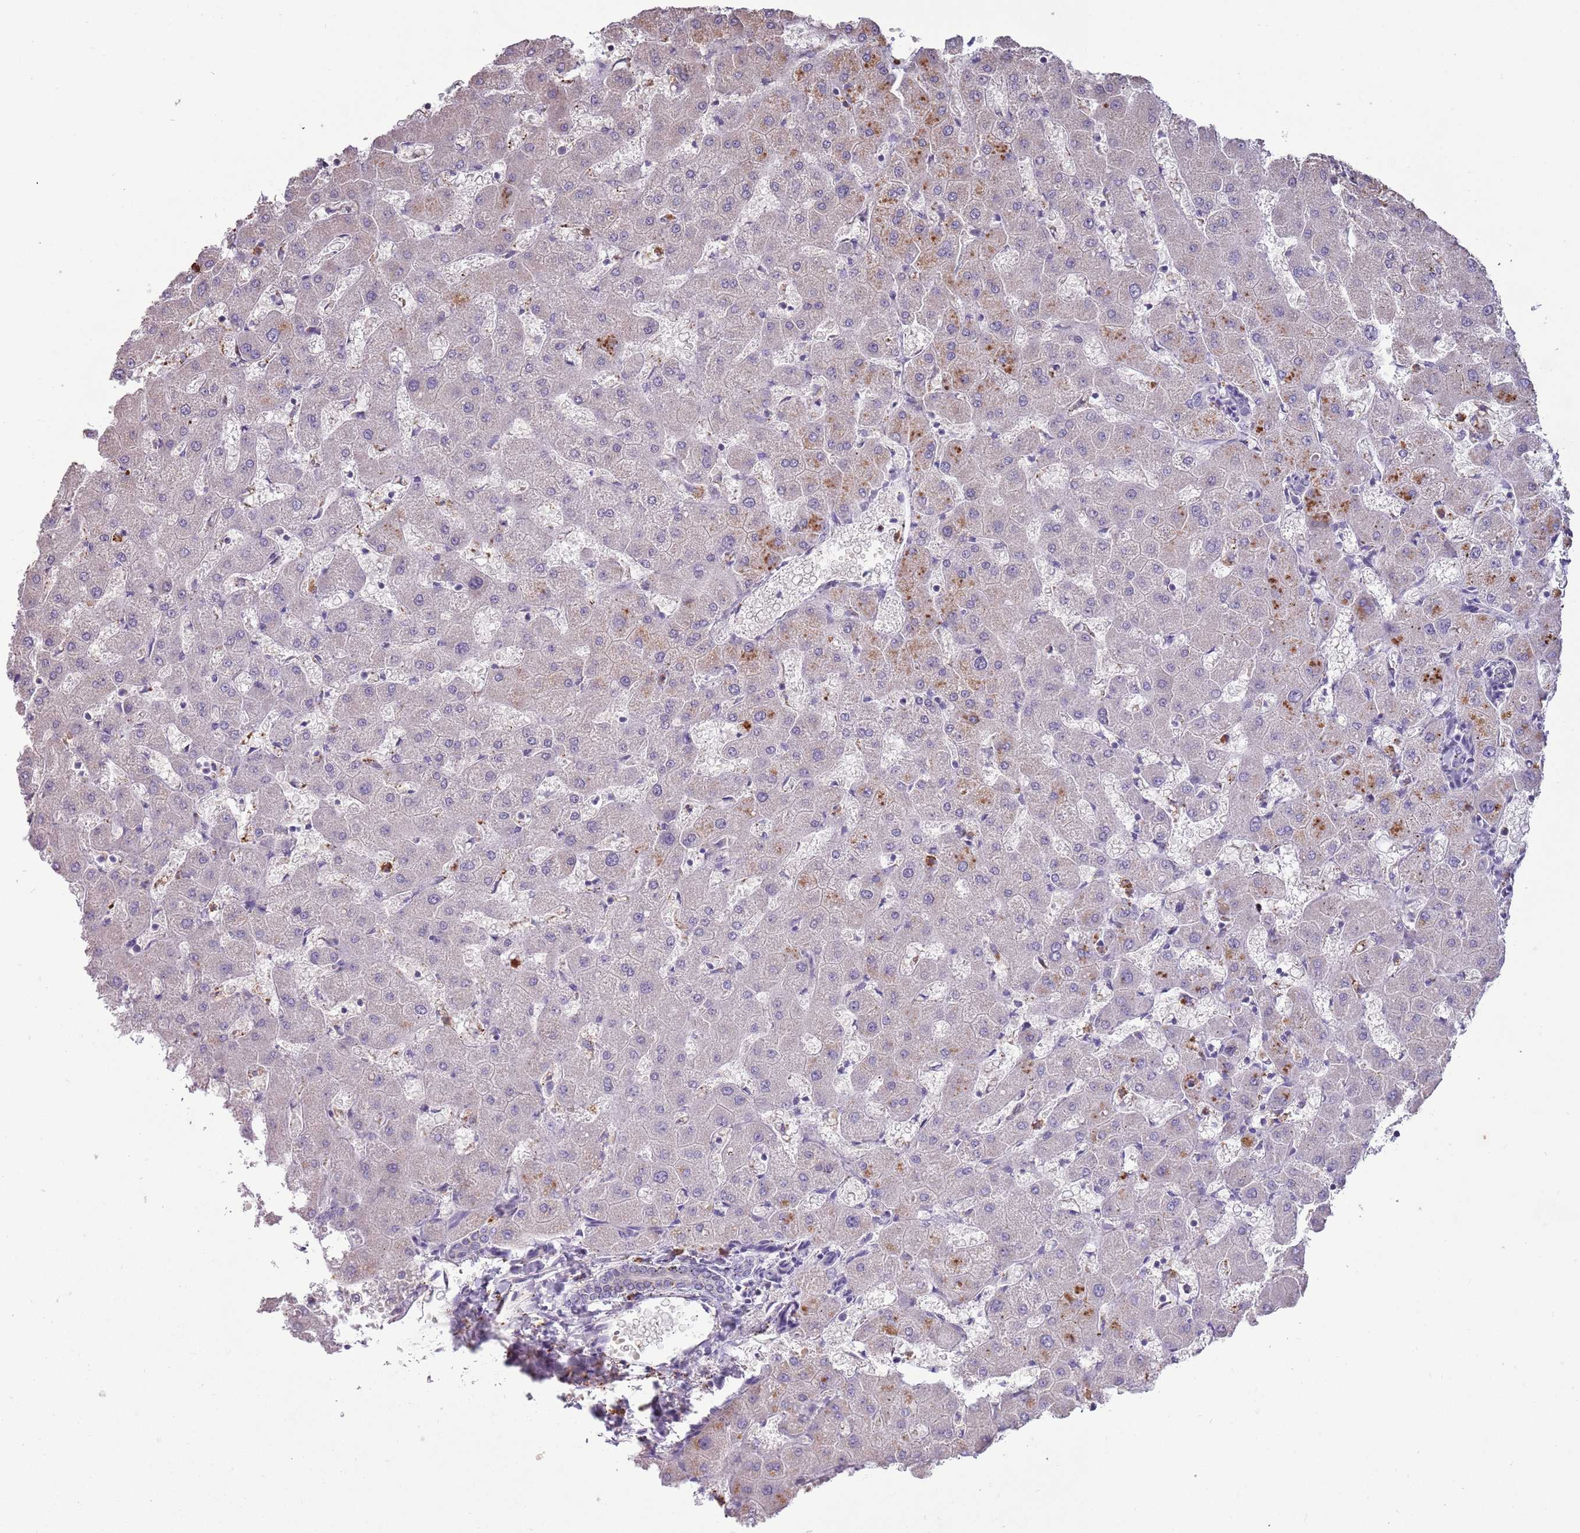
{"staining": {"intensity": "negative", "quantity": "none", "location": "none"}, "tissue": "liver", "cell_type": "Cholangiocytes", "image_type": "normal", "snomed": [{"axis": "morphology", "description": "Normal tissue, NOS"}, {"axis": "topography", "description": "Liver"}], "caption": "Immunohistochemistry (IHC) micrograph of benign human liver stained for a protein (brown), which shows no positivity in cholangiocytes.", "gene": "P2RY13", "patient": {"sex": "female", "age": 63}}